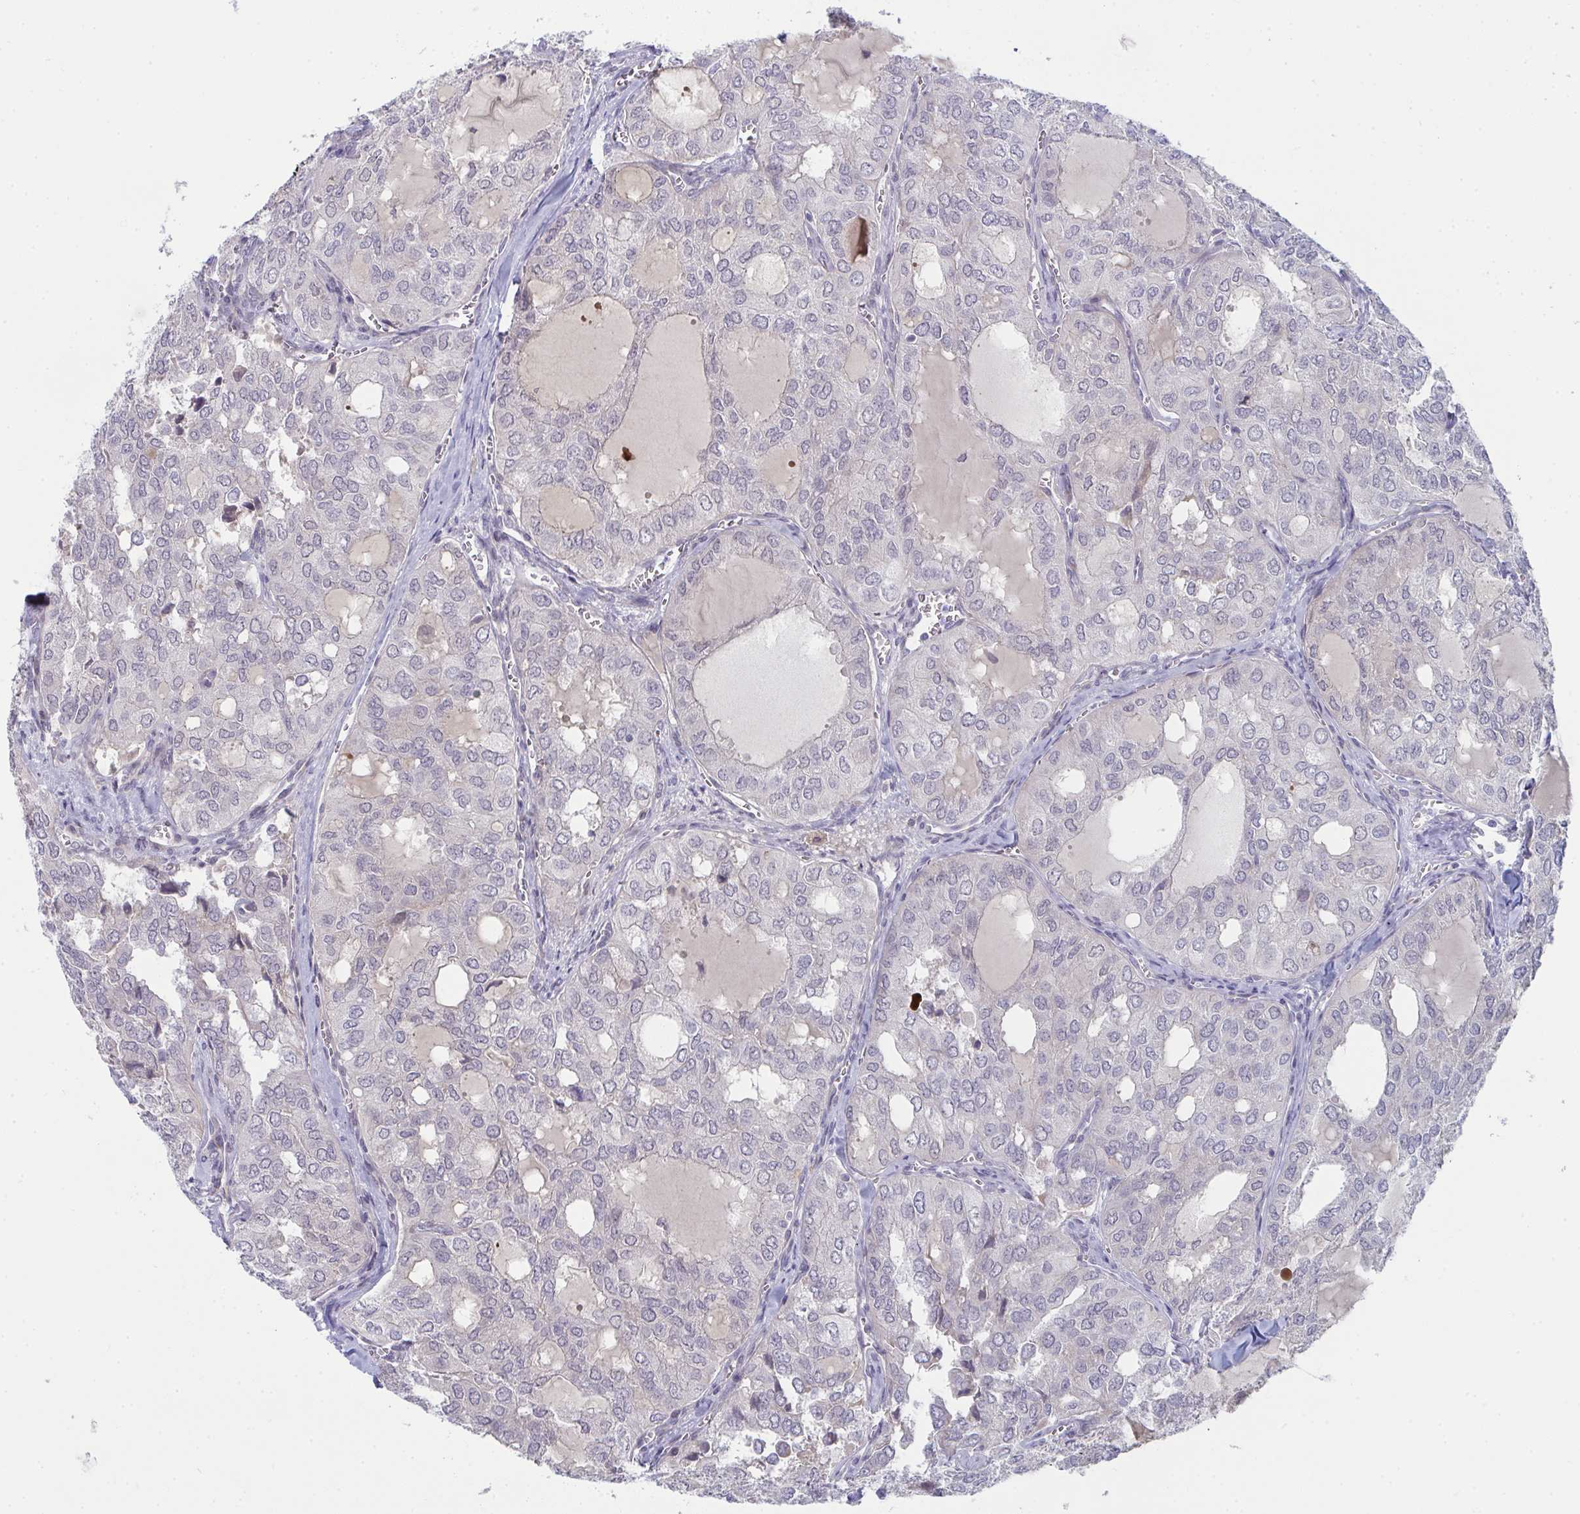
{"staining": {"intensity": "negative", "quantity": "none", "location": "none"}, "tissue": "thyroid cancer", "cell_type": "Tumor cells", "image_type": "cancer", "snomed": [{"axis": "morphology", "description": "Follicular adenoma carcinoma, NOS"}, {"axis": "topography", "description": "Thyroid gland"}], "caption": "Protein analysis of follicular adenoma carcinoma (thyroid) exhibits no significant expression in tumor cells.", "gene": "VWDE", "patient": {"sex": "male", "age": 75}}